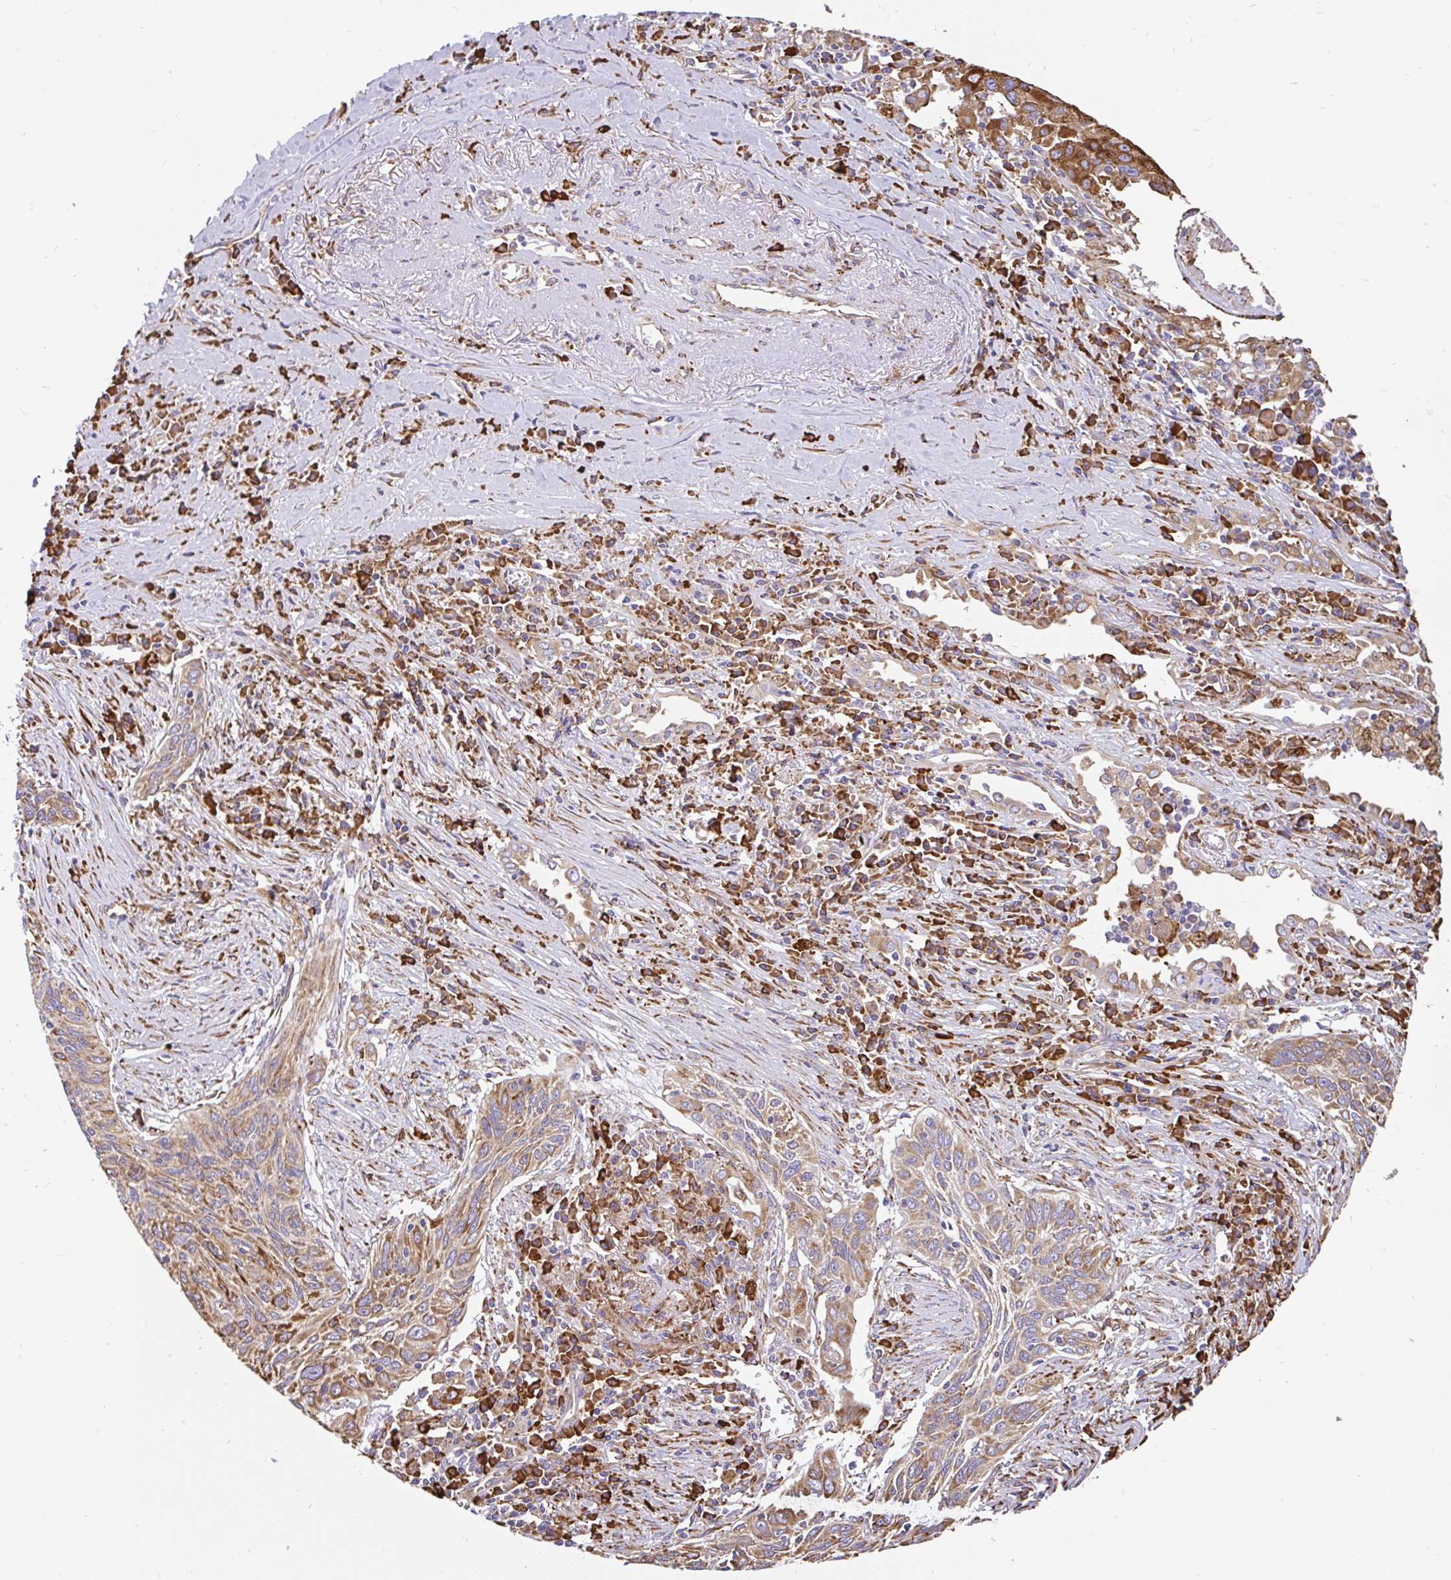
{"staining": {"intensity": "moderate", "quantity": "25%-75%", "location": "cytoplasmic/membranous"}, "tissue": "lung cancer", "cell_type": "Tumor cells", "image_type": "cancer", "snomed": [{"axis": "morphology", "description": "Squamous cell carcinoma, NOS"}, {"axis": "topography", "description": "Lung"}], "caption": "Approximately 25%-75% of tumor cells in human squamous cell carcinoma (lung) display moderate cytoplasmic/membranous protein staining as visualized by brown immunohistochemical staining.", "gene": "EML5", "patient": {"sex": "female", "age": 66}}